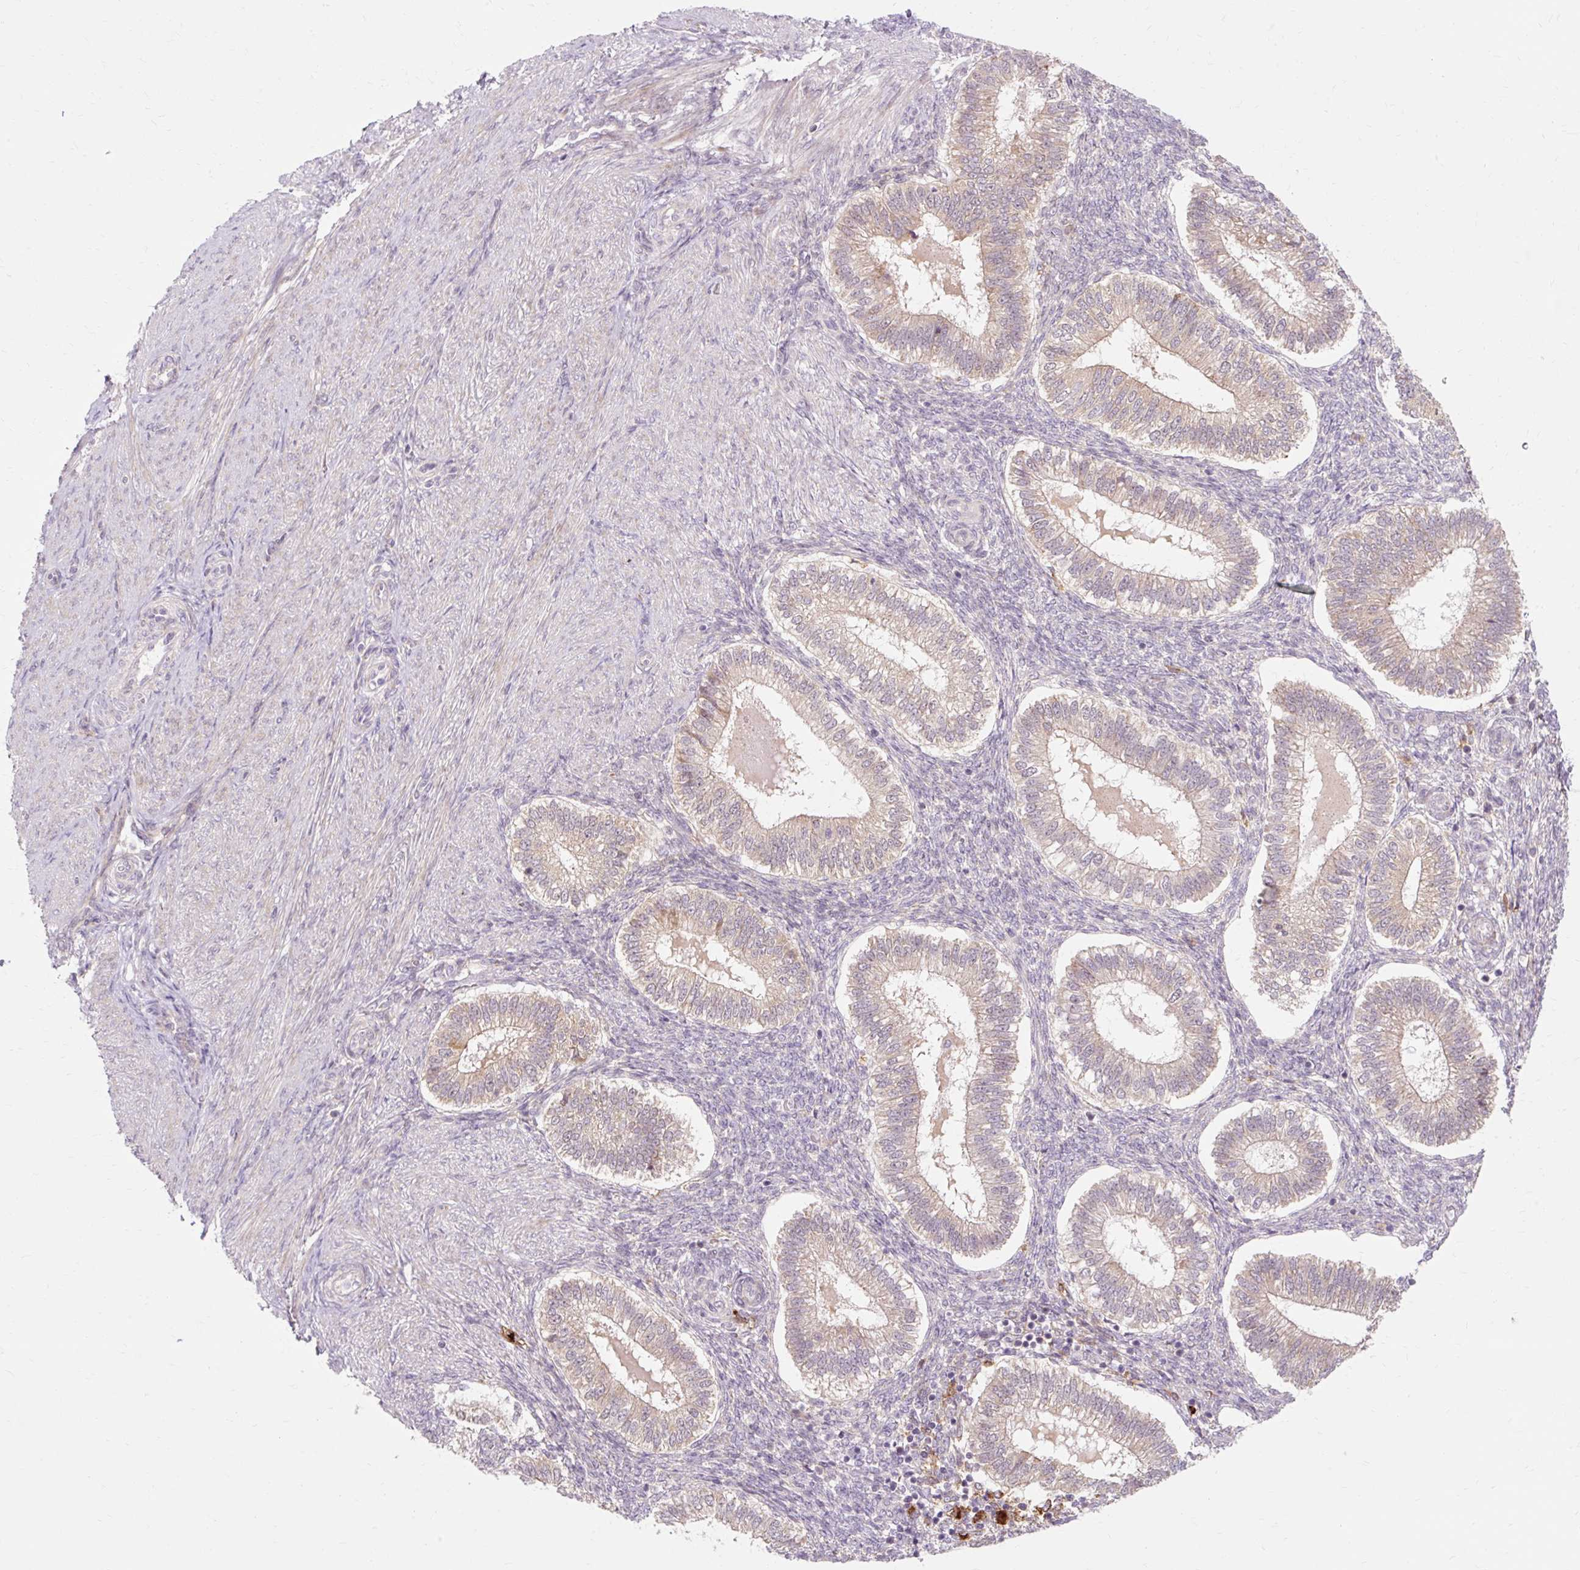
{"staining": {"intensity": "weak", "quantity": "<25%", "location": "cytoplasmic/membranous"}, "tissue": "endometrium", "cell_type": "Cells in endometrial stroma", "image_type": "normal", "snomed": [{"axis": "morphology", "description": "Normal tissue, NOS"}, {"axis": "topography", "description": "Endometrium"}], "caption": "This micrograph is of unremarkable endometrium stained with immunohistochemistry to label a protein in brown with the nuclei are counter-stained blue. There is no positivity in cells in endometrial stroma. (Brightfield microscopy of DAB immunohistochemistry (IHC) at high magnification).", "gene": "GEMIN2", "patient": {"sex": "female", "age": 25}}